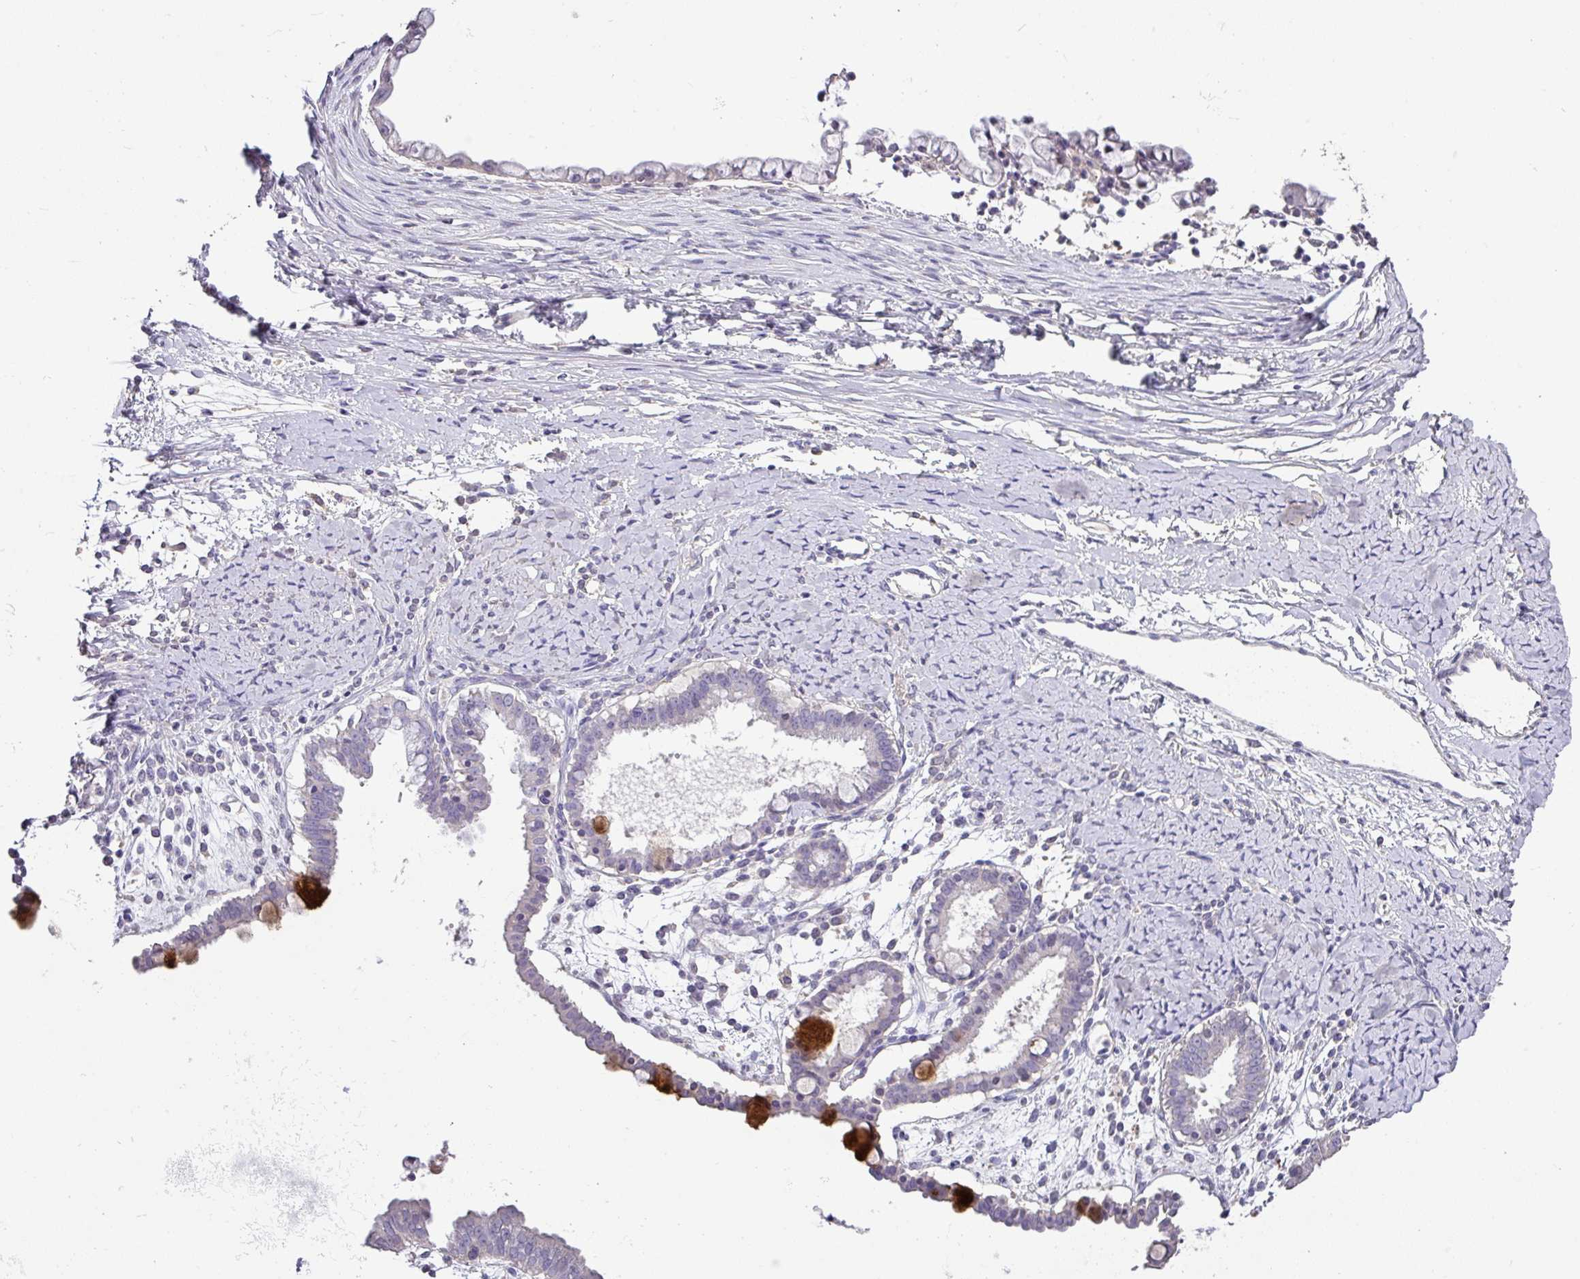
{"staining": {"intensity": "strong", "quantity": "<25%", "location": "cytoplasmic/membranous"}, "tissue": "ovarian cancer", "cell_type": "Tumor cells", "image_type": "cancer", "snomed": [{"axis": "morphology", "description": "Cystadenocarcinoma, mucinous, NOS"}, {"axis": "topography", "description": "Ovary"}], "caption": "Protein staining of ovarian mucinous cystadenocarcinoma tissue exhibits strong cytoplasmic/membranous staining in about <25% of tumor cells.", "gene": "ZG16", "patient": {"sex": "female", "age": 61}}